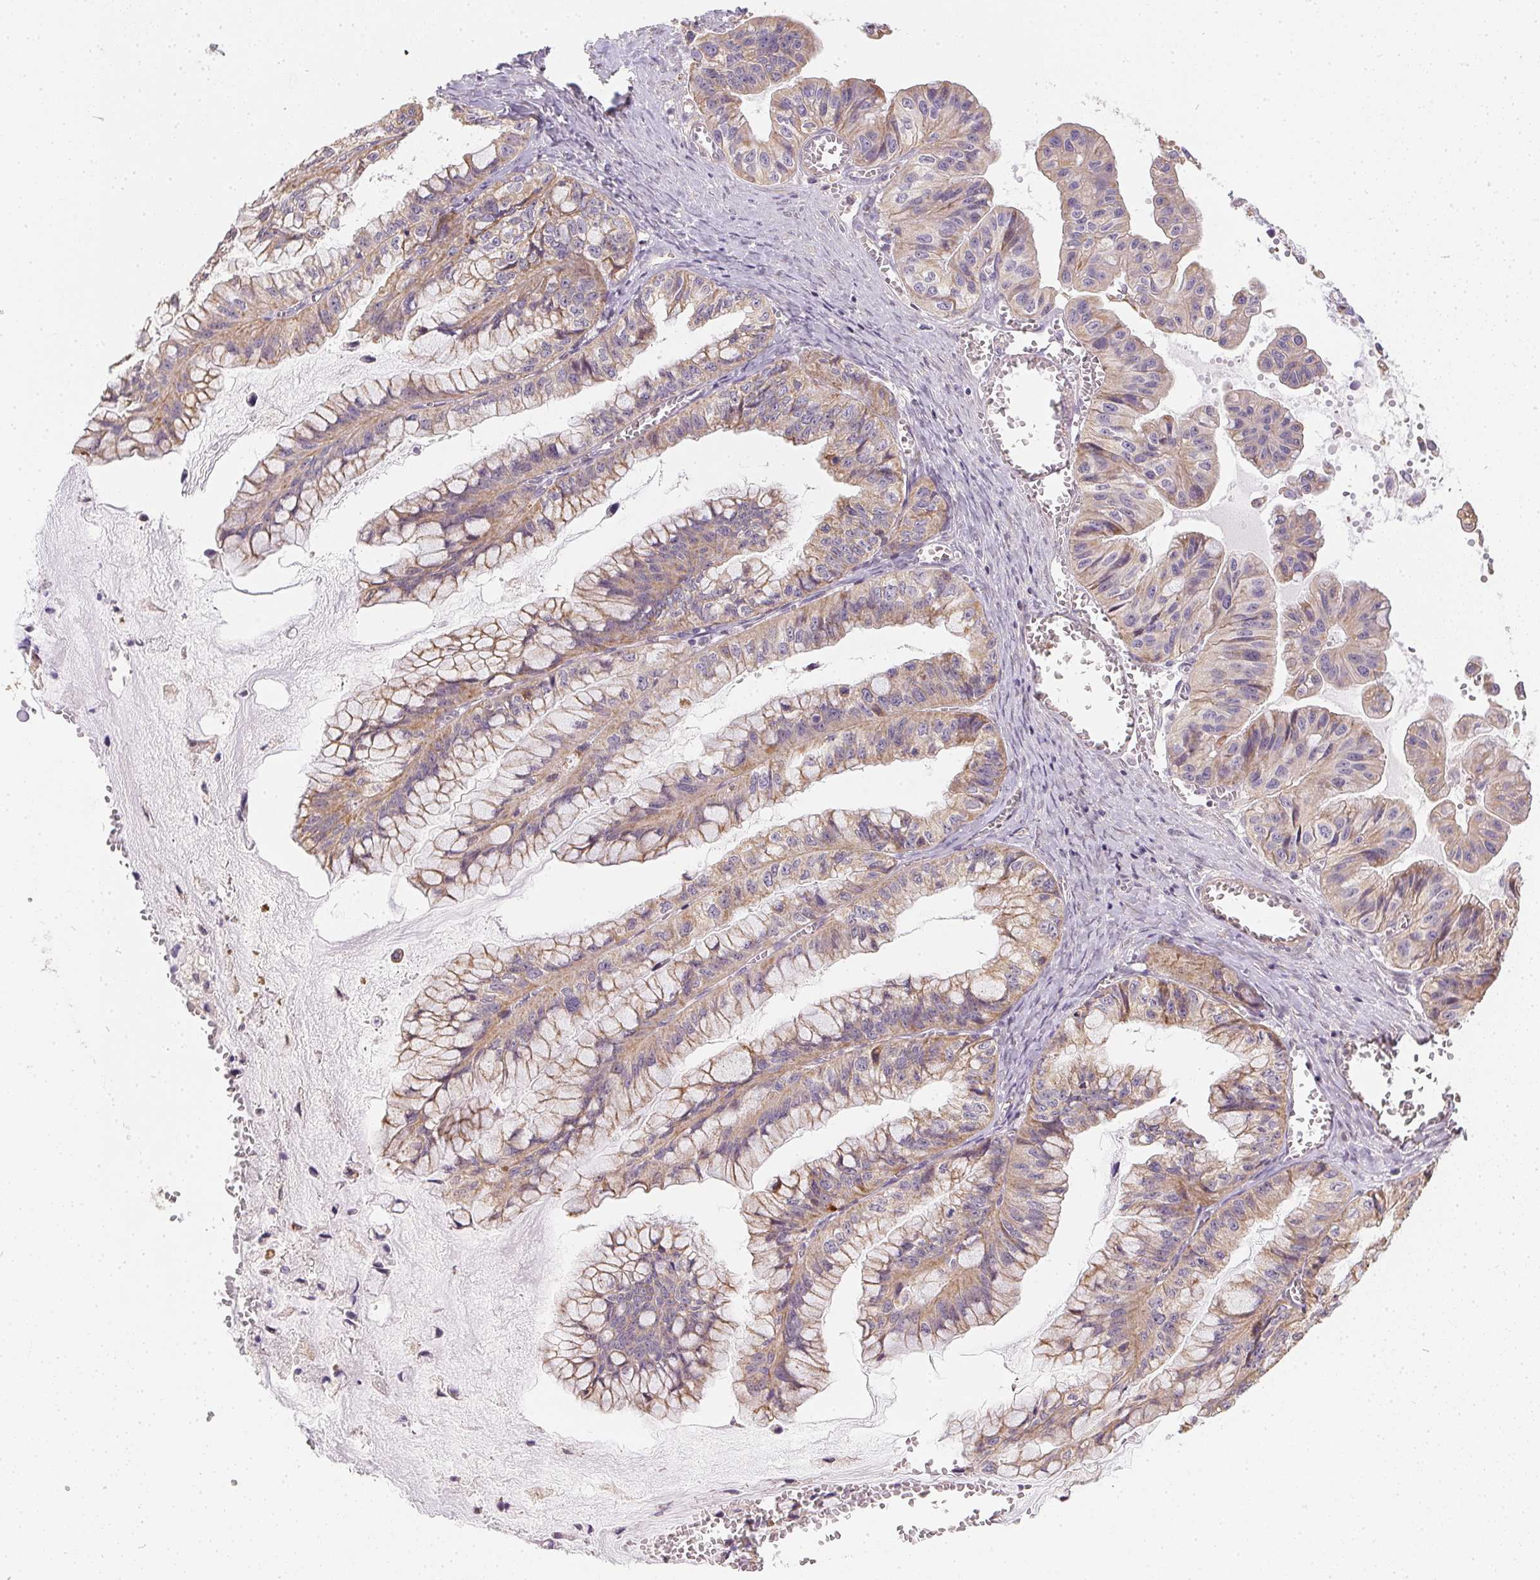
{"staining": {"intensity": "weak", "quantity": ">75%", "location": "cytoplasmic/membranous"}, "tissue": "ovarian cancer", "cell_type": "Tumor cells", "image_type": "cancer", "snomed": [{"axis": "morphology", "description": "Cystadenocarcinoma, mucinous, NOS"}, {"axis": "topography", "description": "Ovary"}], "caption": "The image reveals staining of mucinous cystadenocarcinoma (ovarian), revealing weak cytoplasmic/membranous protein positivity (brown color) within tumor cells. The staining was performed using DAB (3,3'-diaminobenzidine), with brown indicating positive protein expression. Nuclei are stained blue with hematoxylin.", "gene": "REV3L", "patient": {"sex": "female", "age": 72}}